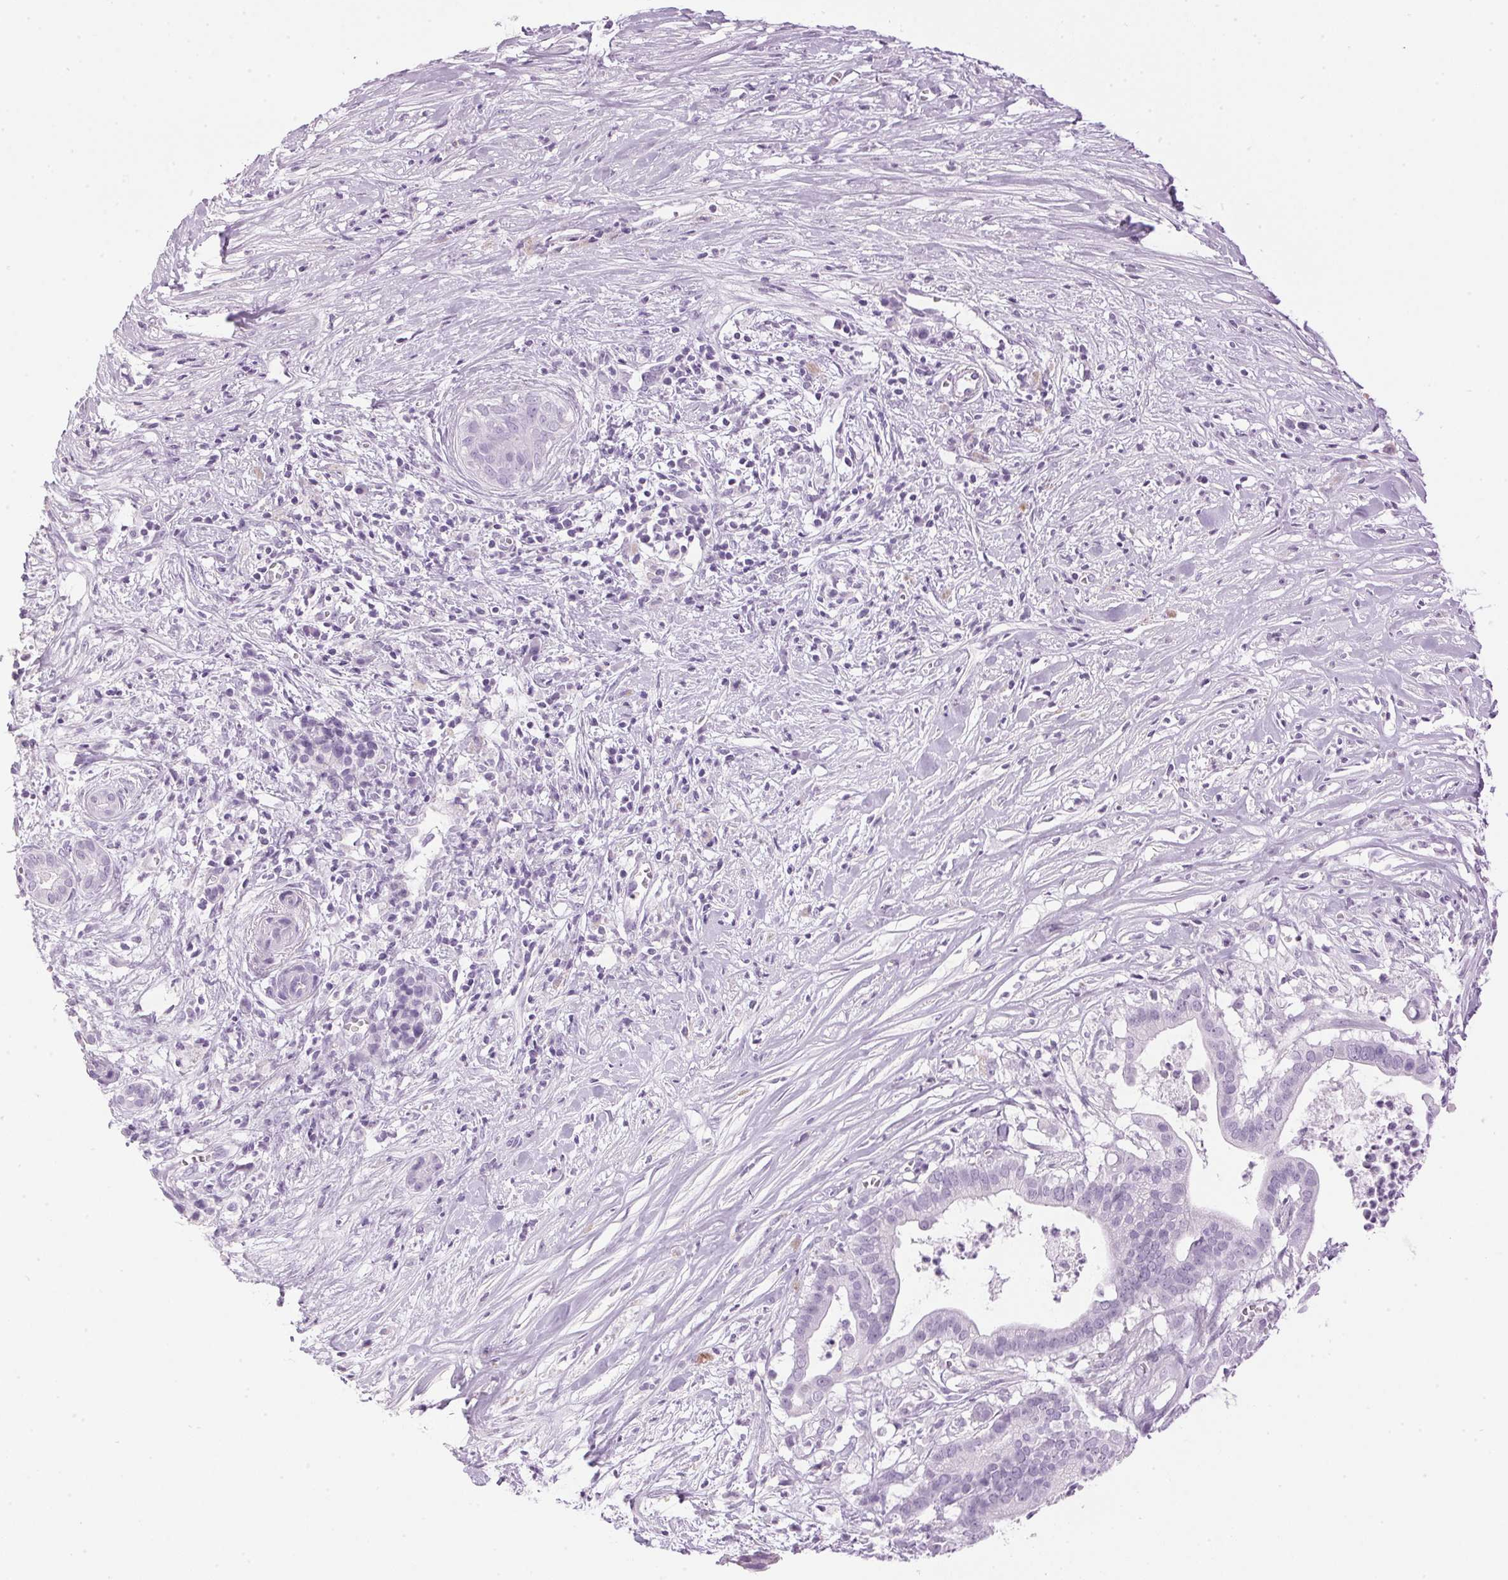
{"staining": {"intensity": "negative", "quantity": "none", "location": "none"}, "tissue": "pancreatic cancer", "cell_type": "Tumor cells", "image_type": "cancer", "snomed": [{"axis": "morphology", "description": "Adenocarcinoma, NOS"}, {"axis": "topography", "description": "Pancreas"}], "caption": "DAB immunohistochemical staining of pancreatic cancer shows no significant expression in tumor cells.", "gene": "SP7", "patient": {"sex": "male", "age": 61}}